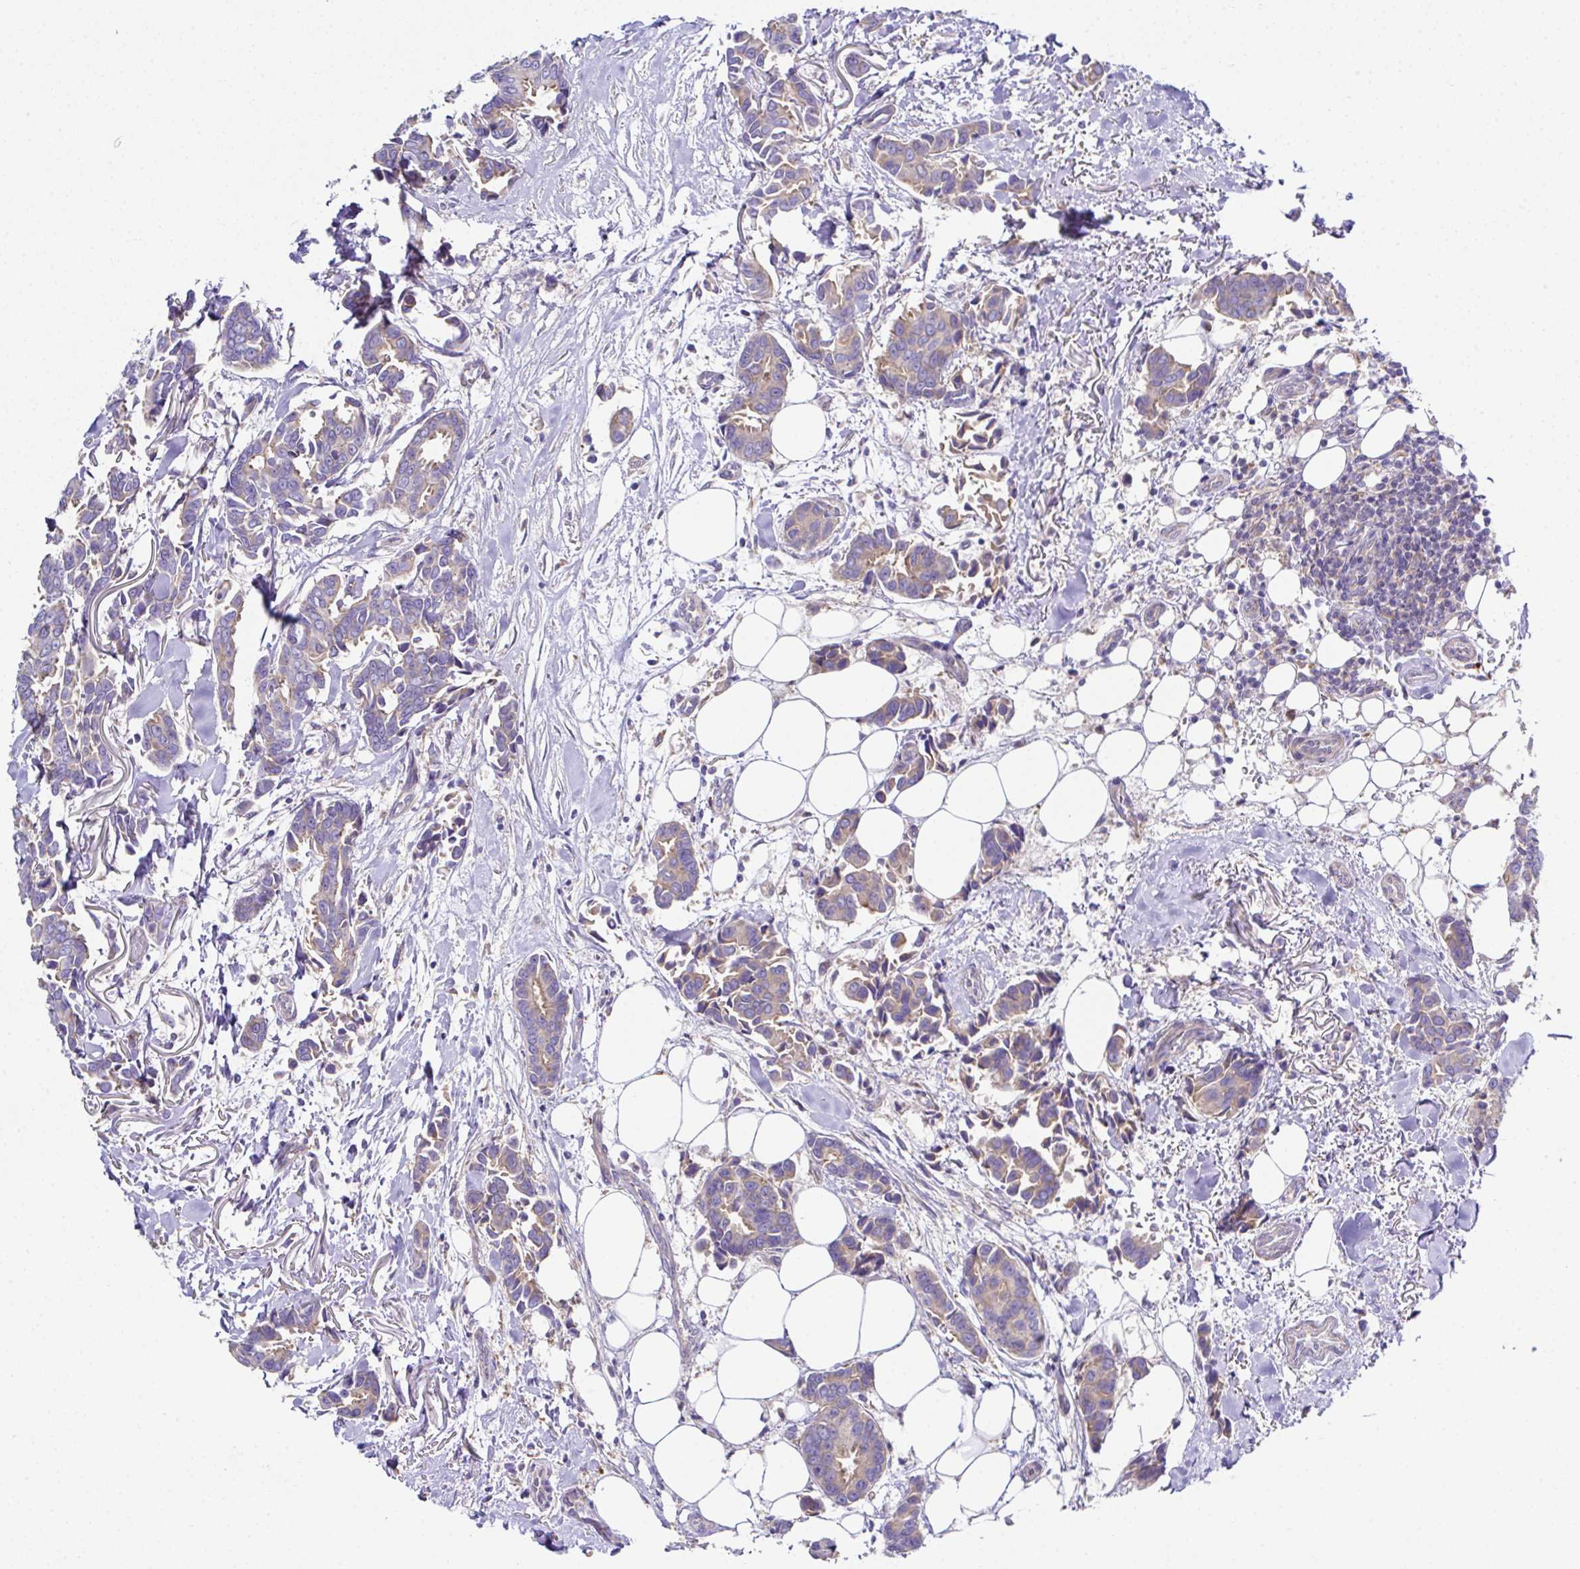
{"staining": {"intensity": "weak", "quantity": "25%-75%", "location": "cytoplasmic/membranous"}, "tissue": "breast cancer", "cell_type": "Tumor cells", "image_type": "cancer", "snomed": [{"axis": "morphology", "description": "Duct carcinoma"}, {"axis": "topography", "description": "Breast"}], "caption": "Breast cancer was stained to show a protein in brown. There is low levels of weak cytoplasmic/membranous expression in about 25%-75% of tumor cells.", "gene": "OR4P4", "patient": {"sex": "female", "age": 73}}